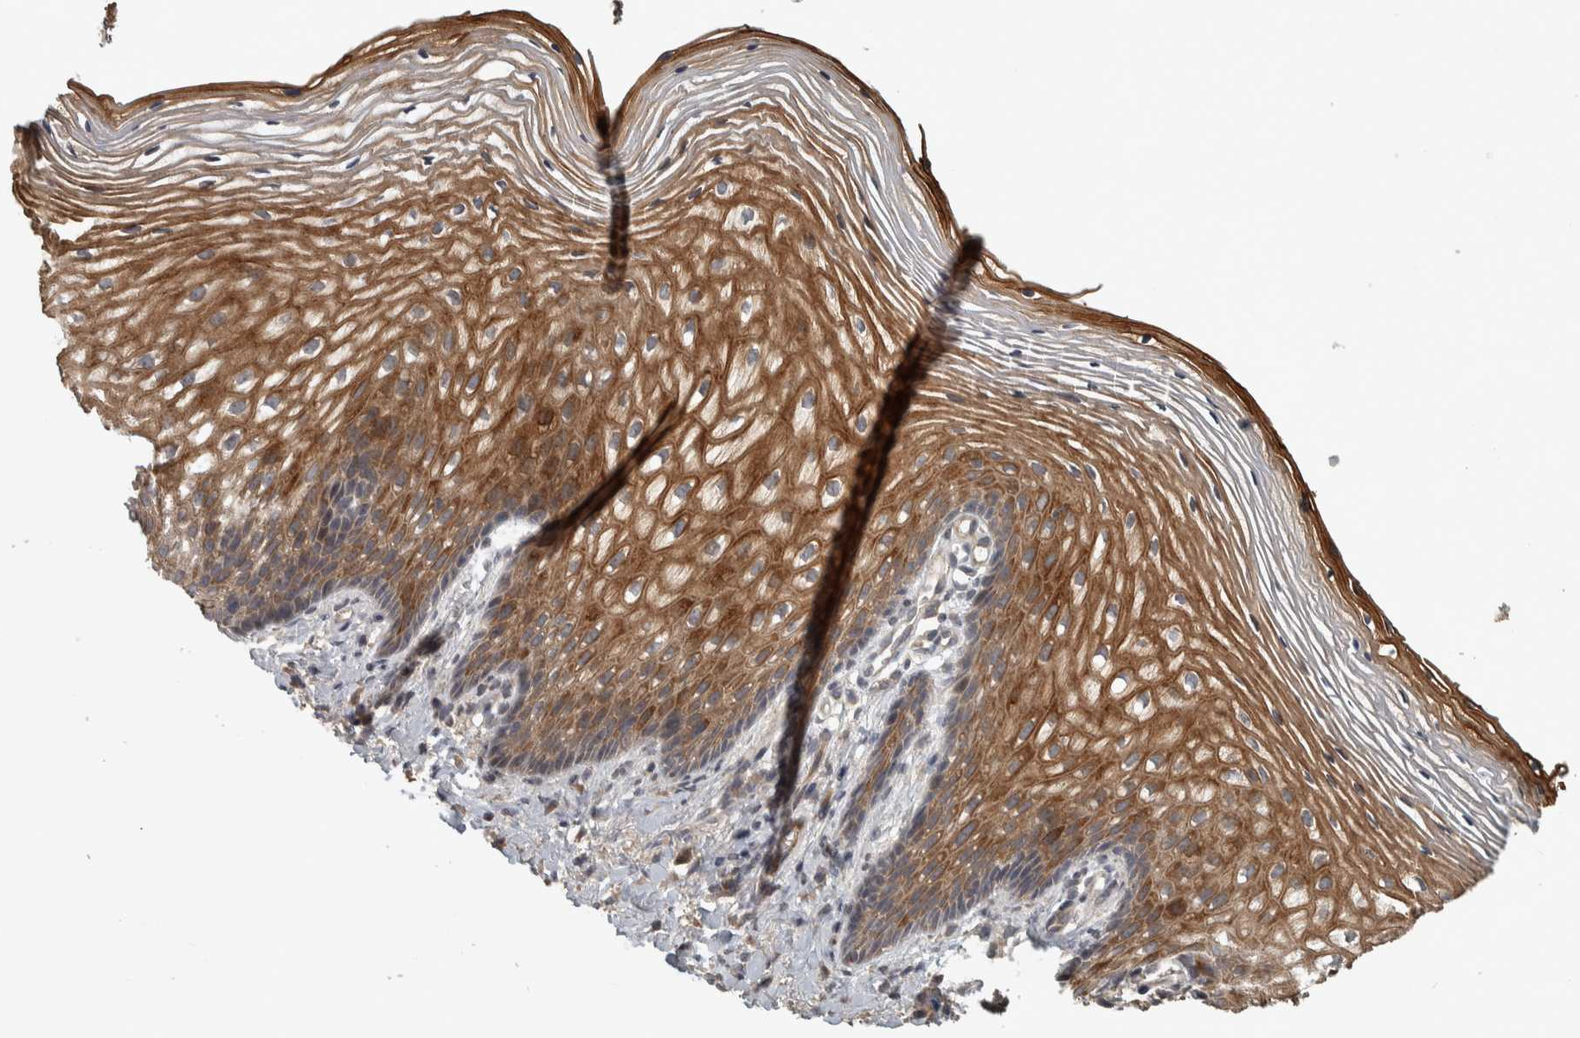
{"staining": {"intensity": "moderate", "quantity": ">75%", "location": "cytoplasmic/membranous"}, "tissue": "vagina", "cell_type": "Squamous epithelial cells", "image_type": "normal", "snomed": [{"axis": "morphology", "description": "Normal tissue, NOS"}, {"axis": "topography", "description": "Vagina"}], "caption": "Immunohistochemical staining of unremarkable vagina exhibits medium levels of moderate cytoplasmic/membranous expression in approximately >75% of squamous epithelial cells.", "gene": "ERAL1", "patient": {"sex": "female", "age": 60}}